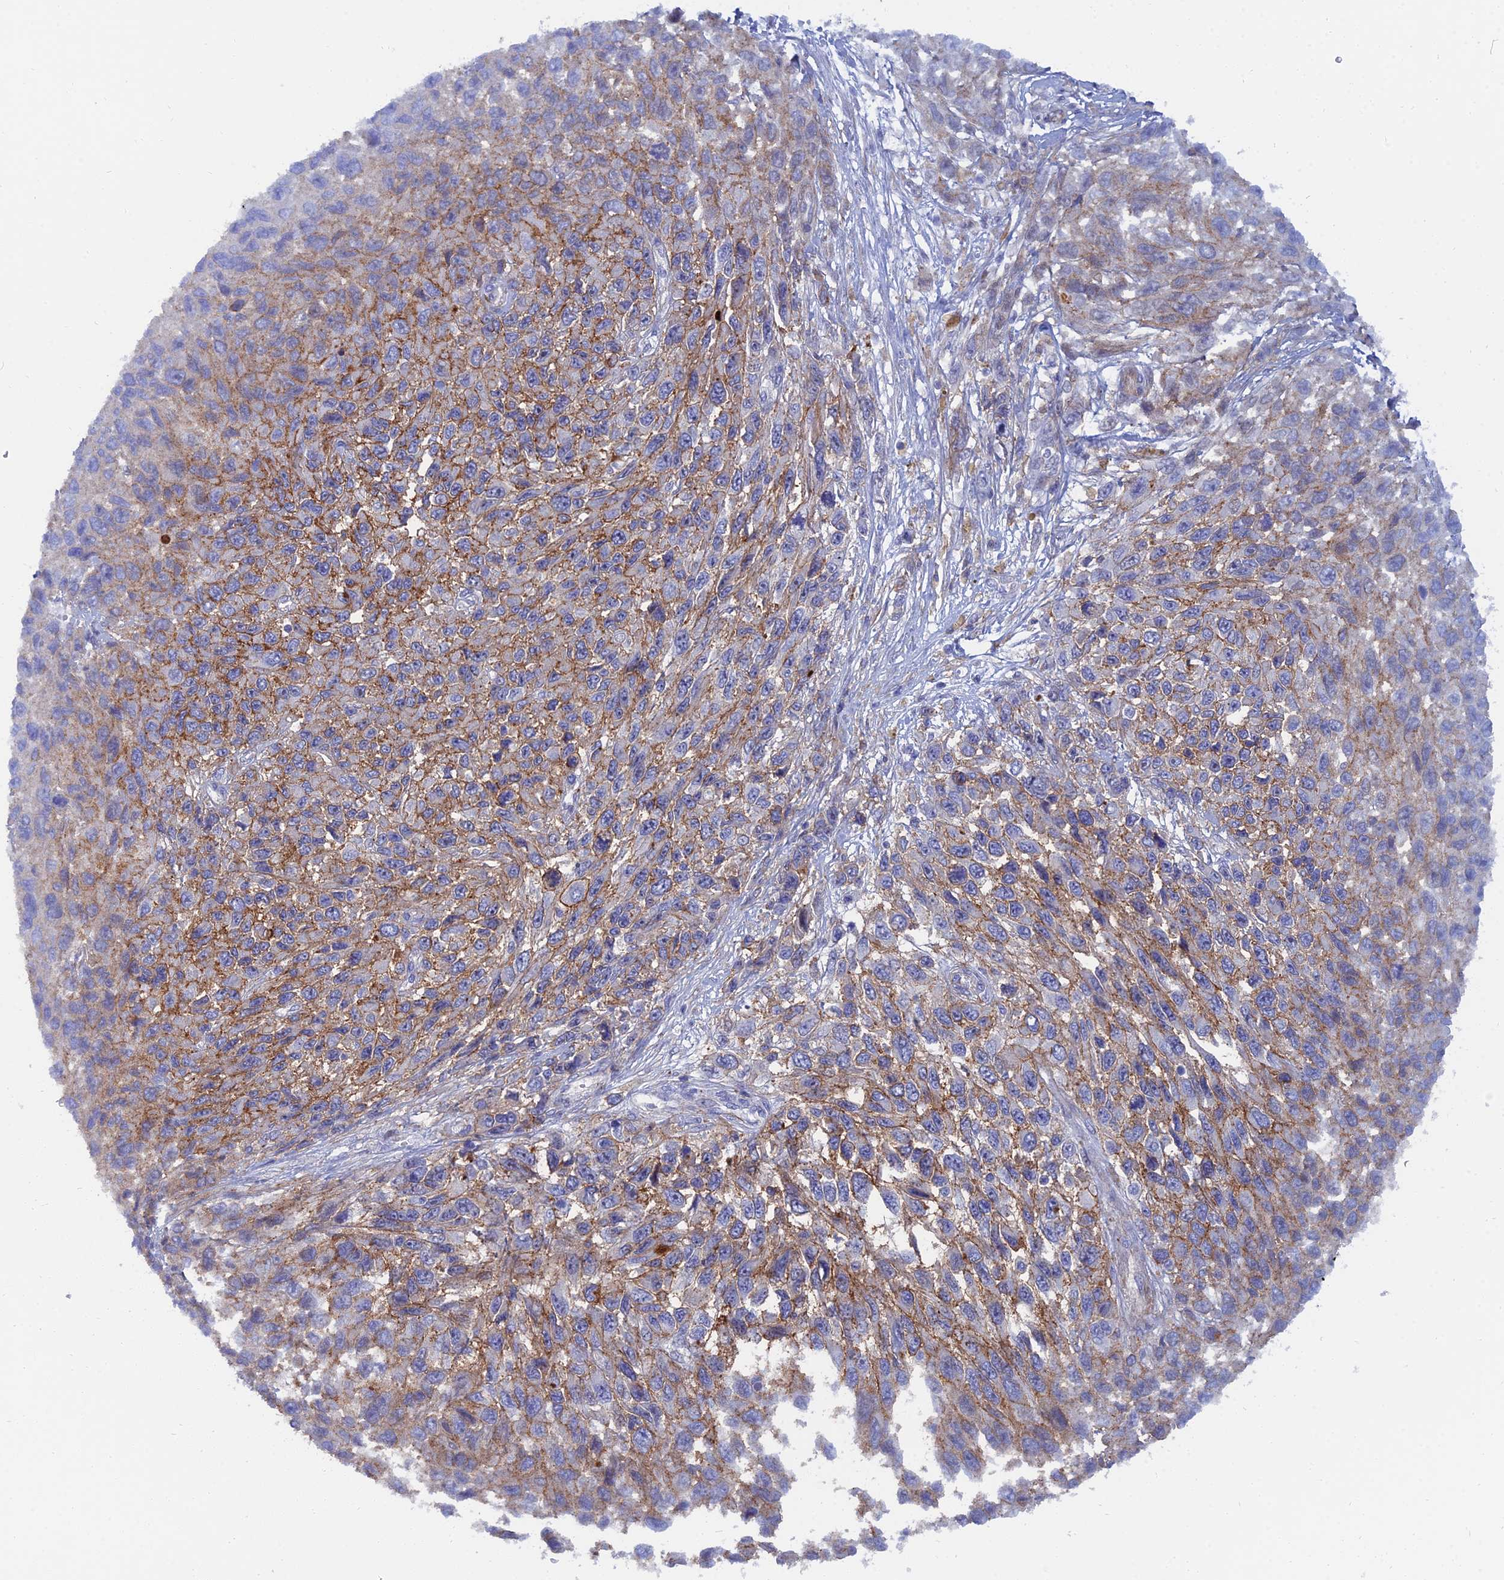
{"staining": {"intensity": "moderate", "quantity": "25%-75%", "location": "cytoplasmic/membranous"}, "tissue": "melanoma", "cell_type": "Tumor cells", "image_type": "cancer", "snomed": [{"axis": "morphology", "description": "Malignant melanoma, NOS"}, {"axis": "topography", "description": "Skin"}], "caption": "Protein staining displays moderate cytoplasmic/membranous positivity in approximately 25%-75% of tumor cells in melanoma.", "gene": "TRIM43B", "patient": {"sex": "female", "age": 96}}